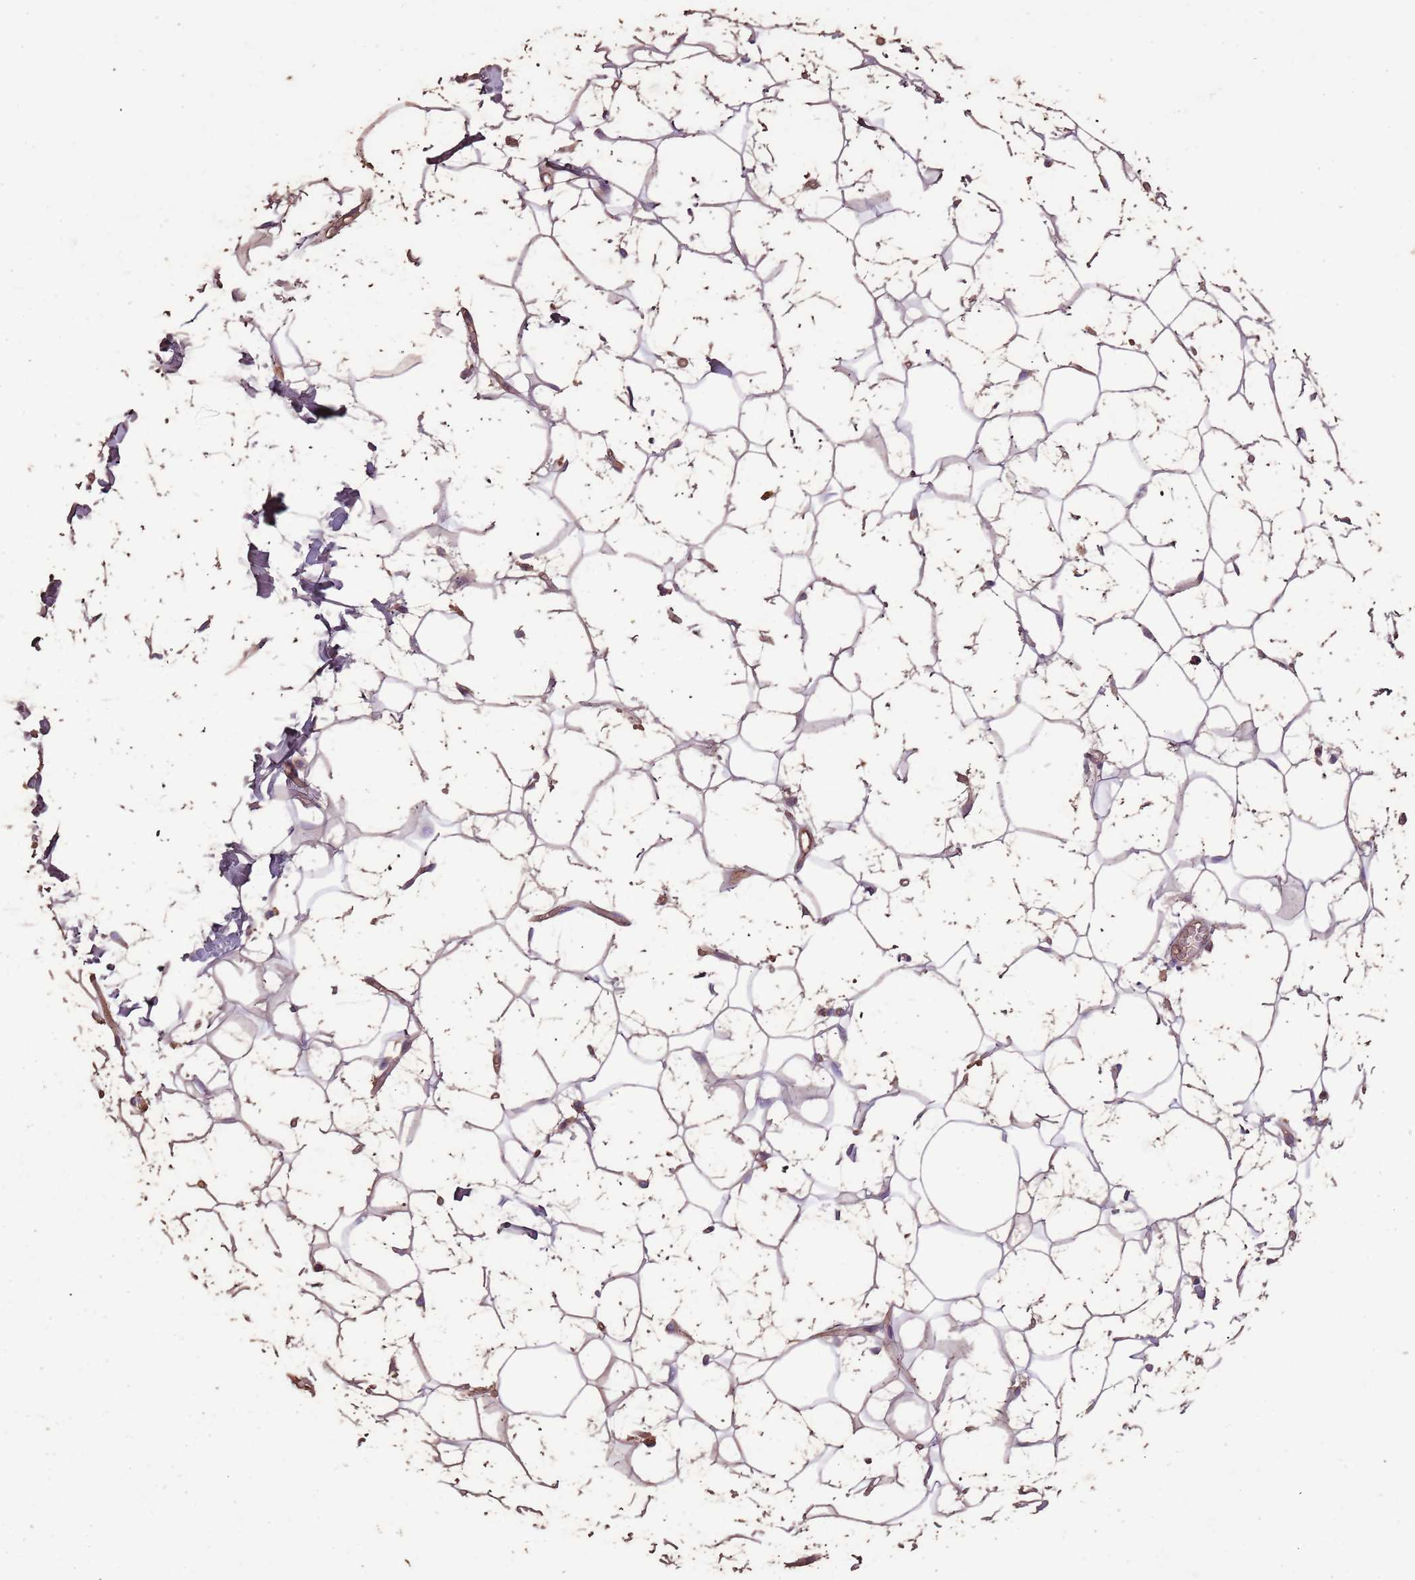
{"staining": {"intensity": "weak", "quantity": "25%-75%", "location": "cytoplasmic/membranous"}, "tissue": "adipose tissue", "cell_type": "Adipocytes", "image_type": "normal", "snomed": [{"axis": "morphology", "description": "Normal tissue, NOS"}, {"axis": "topography", "description": "Breast"}], "caption": "Immunohistochemical staining of benign adipose tissue reveals 25%-75% levels of weak cytoplasmic/membranous protein positivity in about 25%-75% of adipocytes.", "gene": "FECH", "patient": {"sex": "female", "age": 26}}